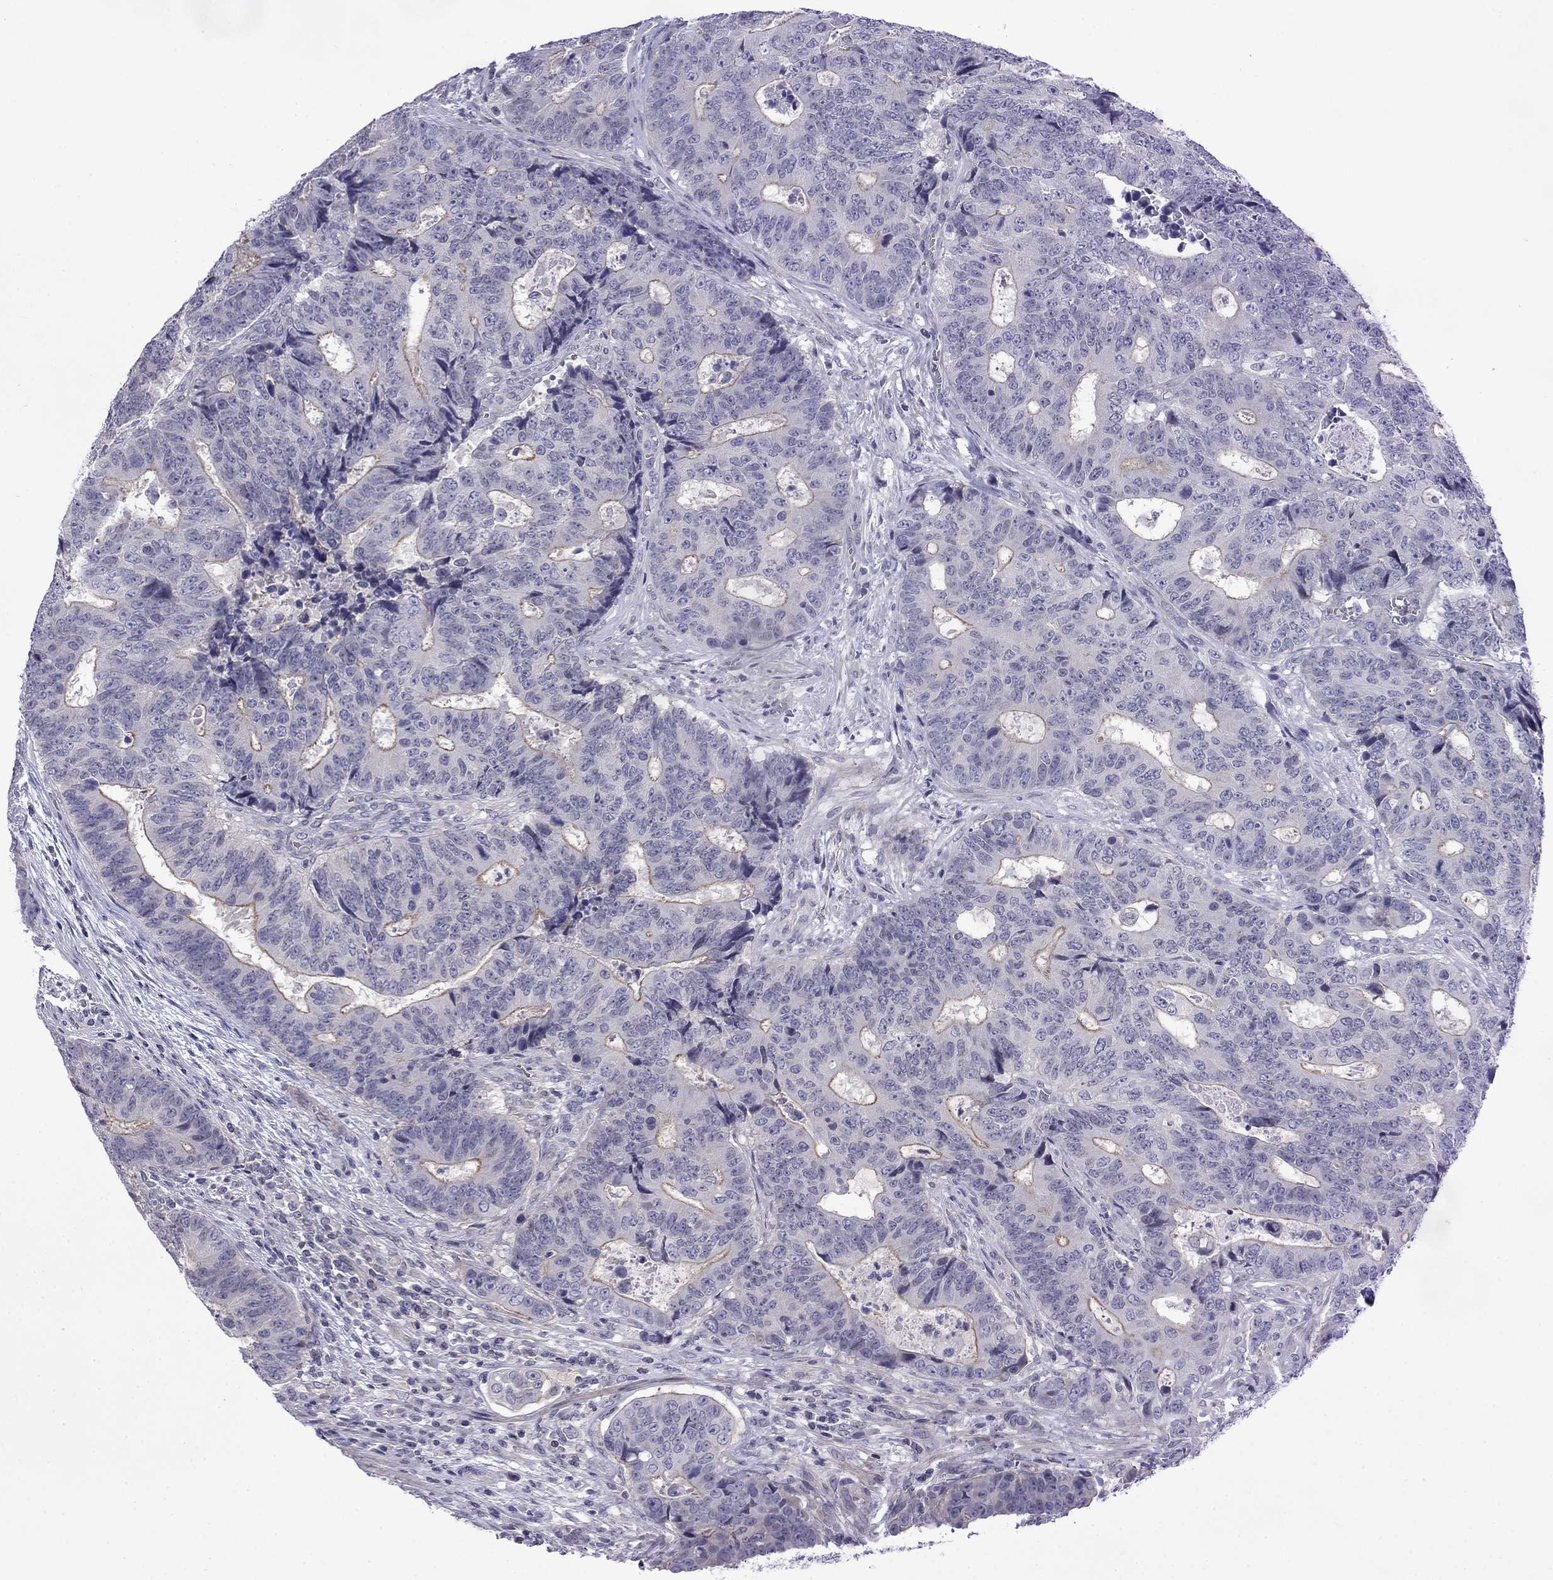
{"staining": {"intensity": "negative", "quantity": "none", "location": "none"}, "tissue": "colorectal cancer", "cell_type": "Tumor cells", "image_type": "cancer", "snomed": [{"axis": "morphology", "description": "Adenocarcinoma, NOS"}, {"axis": "topography", "description": "Colon"}], "caption": "A high-resolution micrograph shows immunohistochemistry (IHC) staining of colorectal adenocarcinoma, which displays no significant staining in tumor cells.", "gene": "PRR18", "patient": {"sex": "female", "age": 48}}